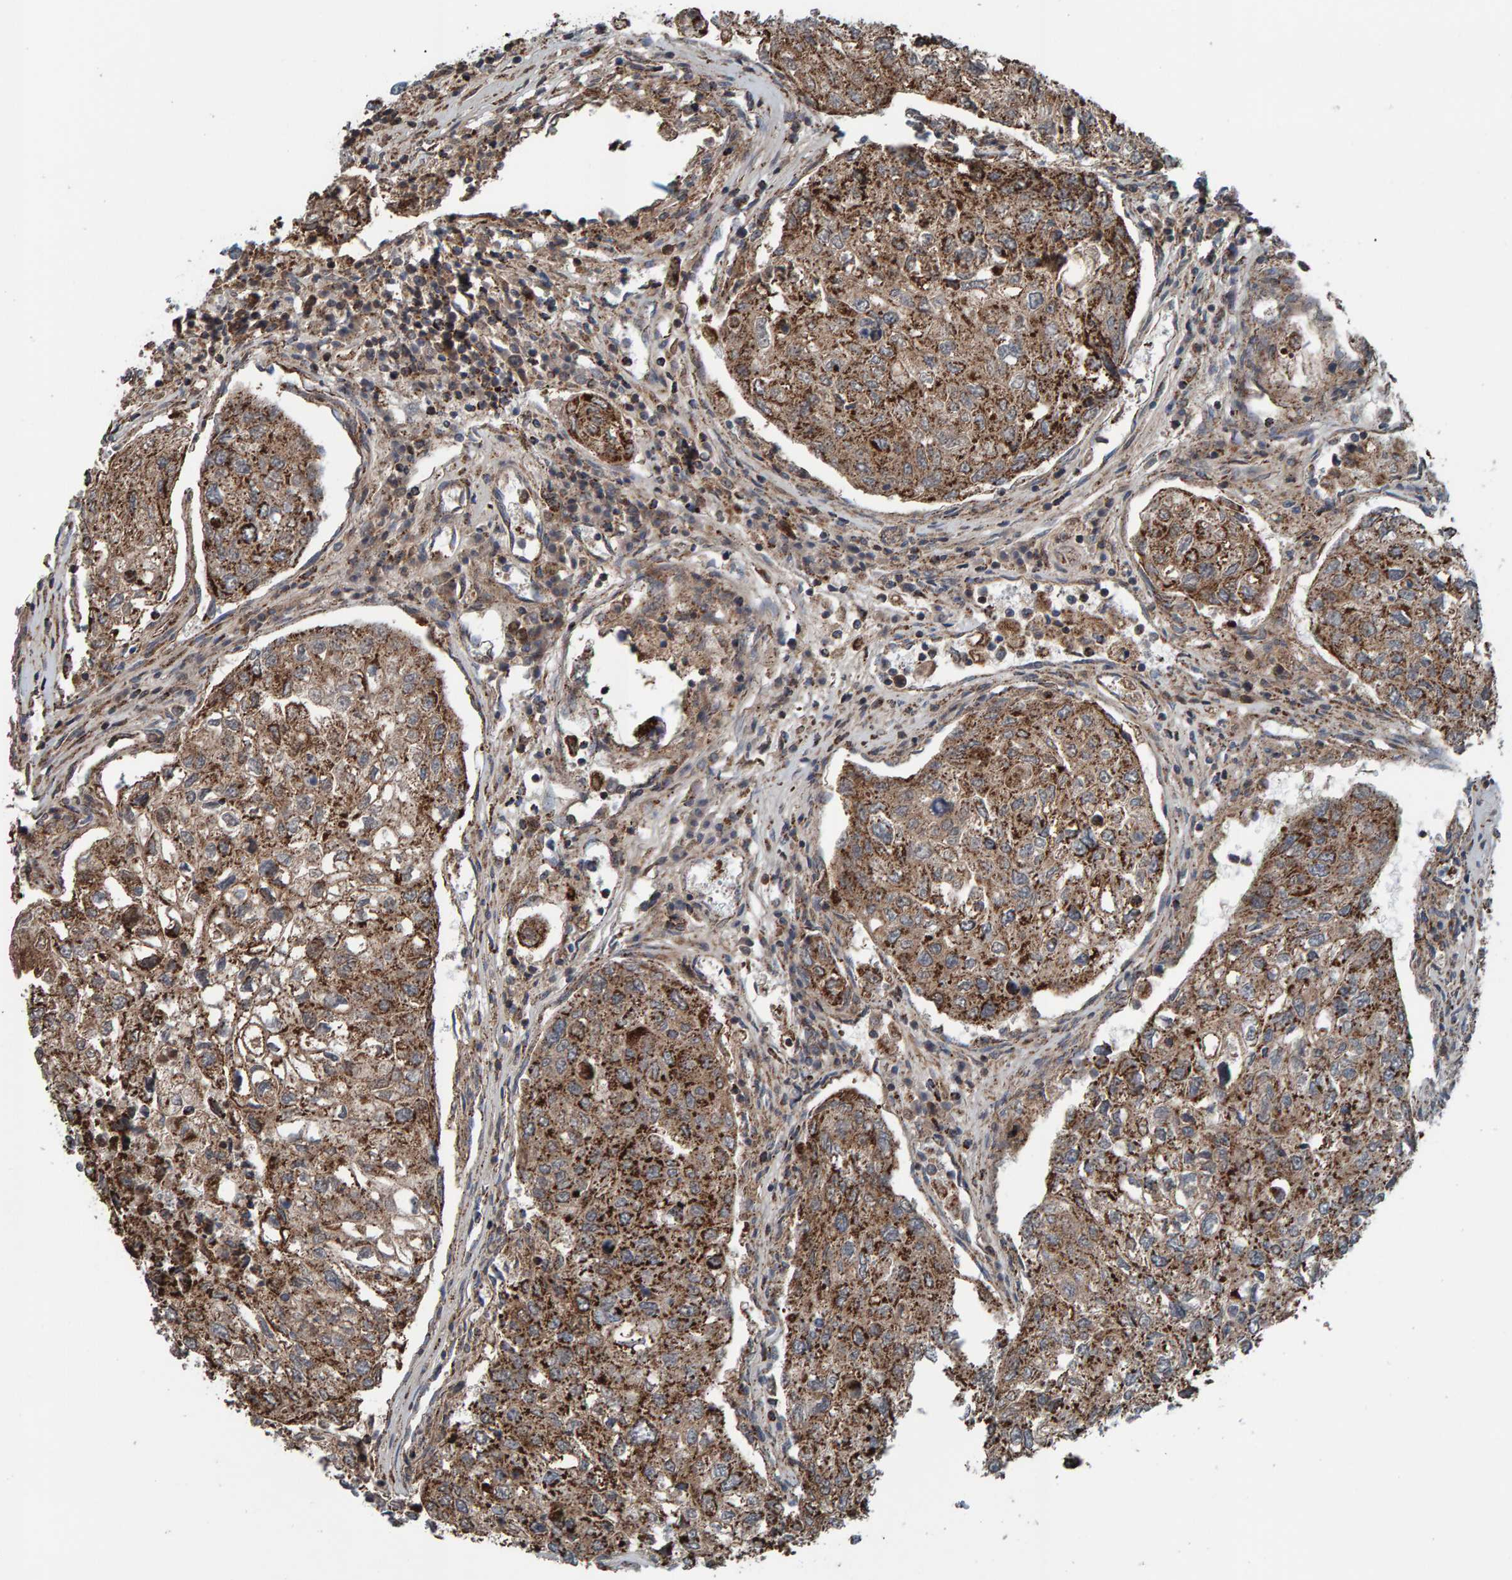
{"staining": {"intensity": "strong", "quantity": "25%-75%", "location": "cytoplasmic/membranous"}, "tissue": "urothelial cancer", "cell_type": "Tumor cells", "image_type": "cancer", "snomed": [{"axis": "morphology", "description": "Urothelial carcinoma, High grade"}, {"axis": "topography", "description": "Lymph node"}, {"axis": "topography", "description": "Urinary bladder"}], "caption": "Immunohistochemistry (IHC) of urothelial cancer shows high levels of strong cytoplasmic/membranous expression in about 25%-75% of tumor cells.", "gene": "ZNF48", "patient": {"sex": "male", "age": 51}}